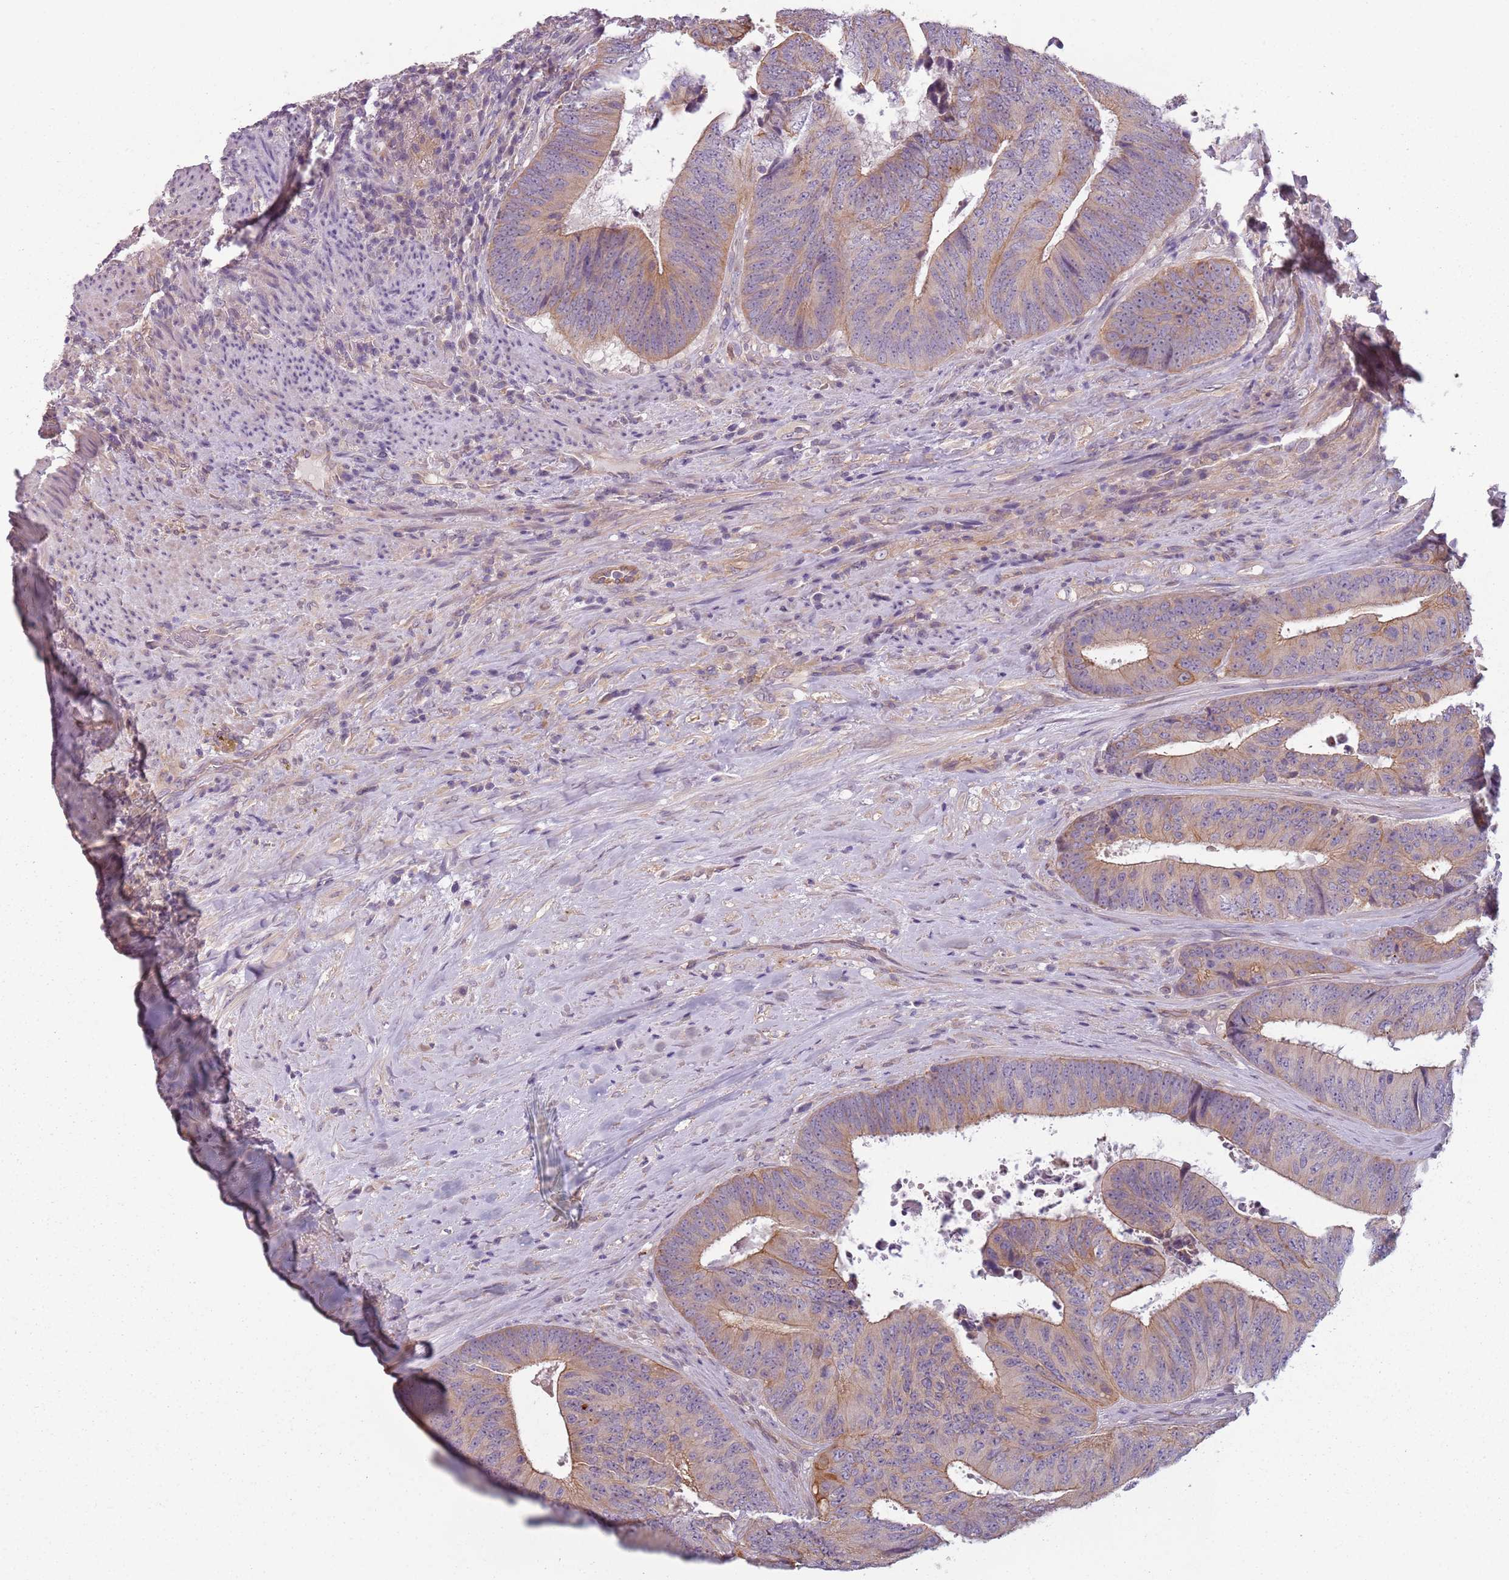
{"staining": {"intensity": "weak", "quantity": "25%-75%", "location": "cytoplasmic/membranous"}, "tissue": "colorectal cancer", "cell_type": "Tumor cells", "image_type": "cancer", "snomed": [{"axis": "morphology", "description": "Adenocarcinoma, NOS"}, {"axis": "topography", "description": "Rectum"}], "caption": "Immunohistochemical staining of colorectal adenocarcinoma exhibits weak cytoplasmic/membranous protein expression in approximately 25%-75% of tumor cells.", "gene": "TLCD2", "patient": {"sex": "male", "age": 72}}